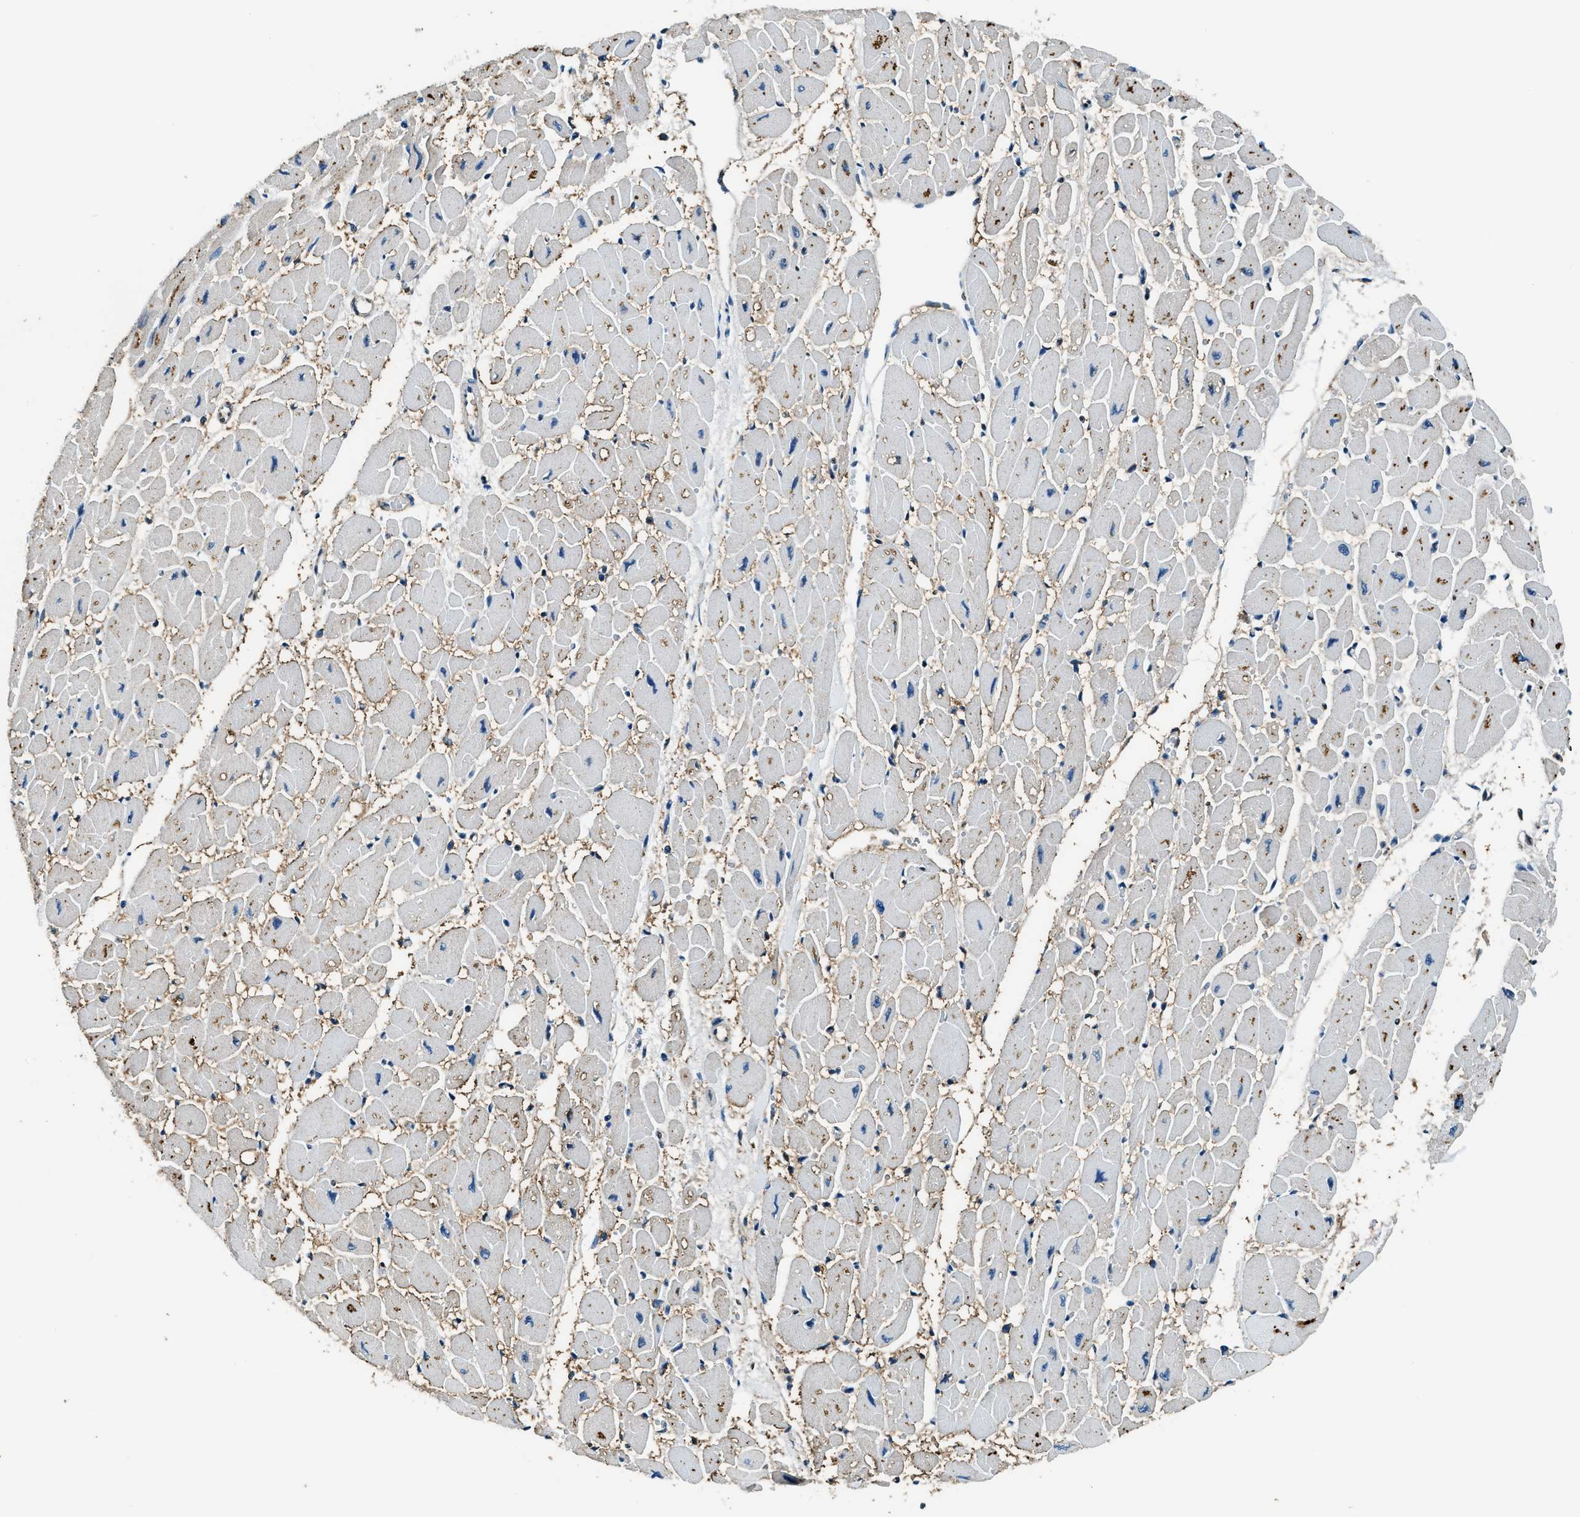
{"staining": {"intensity": "negative", "quantity": "none", "location": "none"}, "tissue": "heart muscle", "cell_type": "Cardiomyocytes", "image_type": "normal", "snomed": [{"axis": "morphology", "description": "Normal tissue, NOS"}, {"axis": "topography", "description": "Heart"}], "caption": "Immunohistochemistry (IHC) photomicrograph of normal heart muscle: human heart muscle stained with DAB exhibits no significant protein positivity in cardiomyocytes.", "gene": "ARFGAP2", "patient": {"sex": "female", "age": 54}}